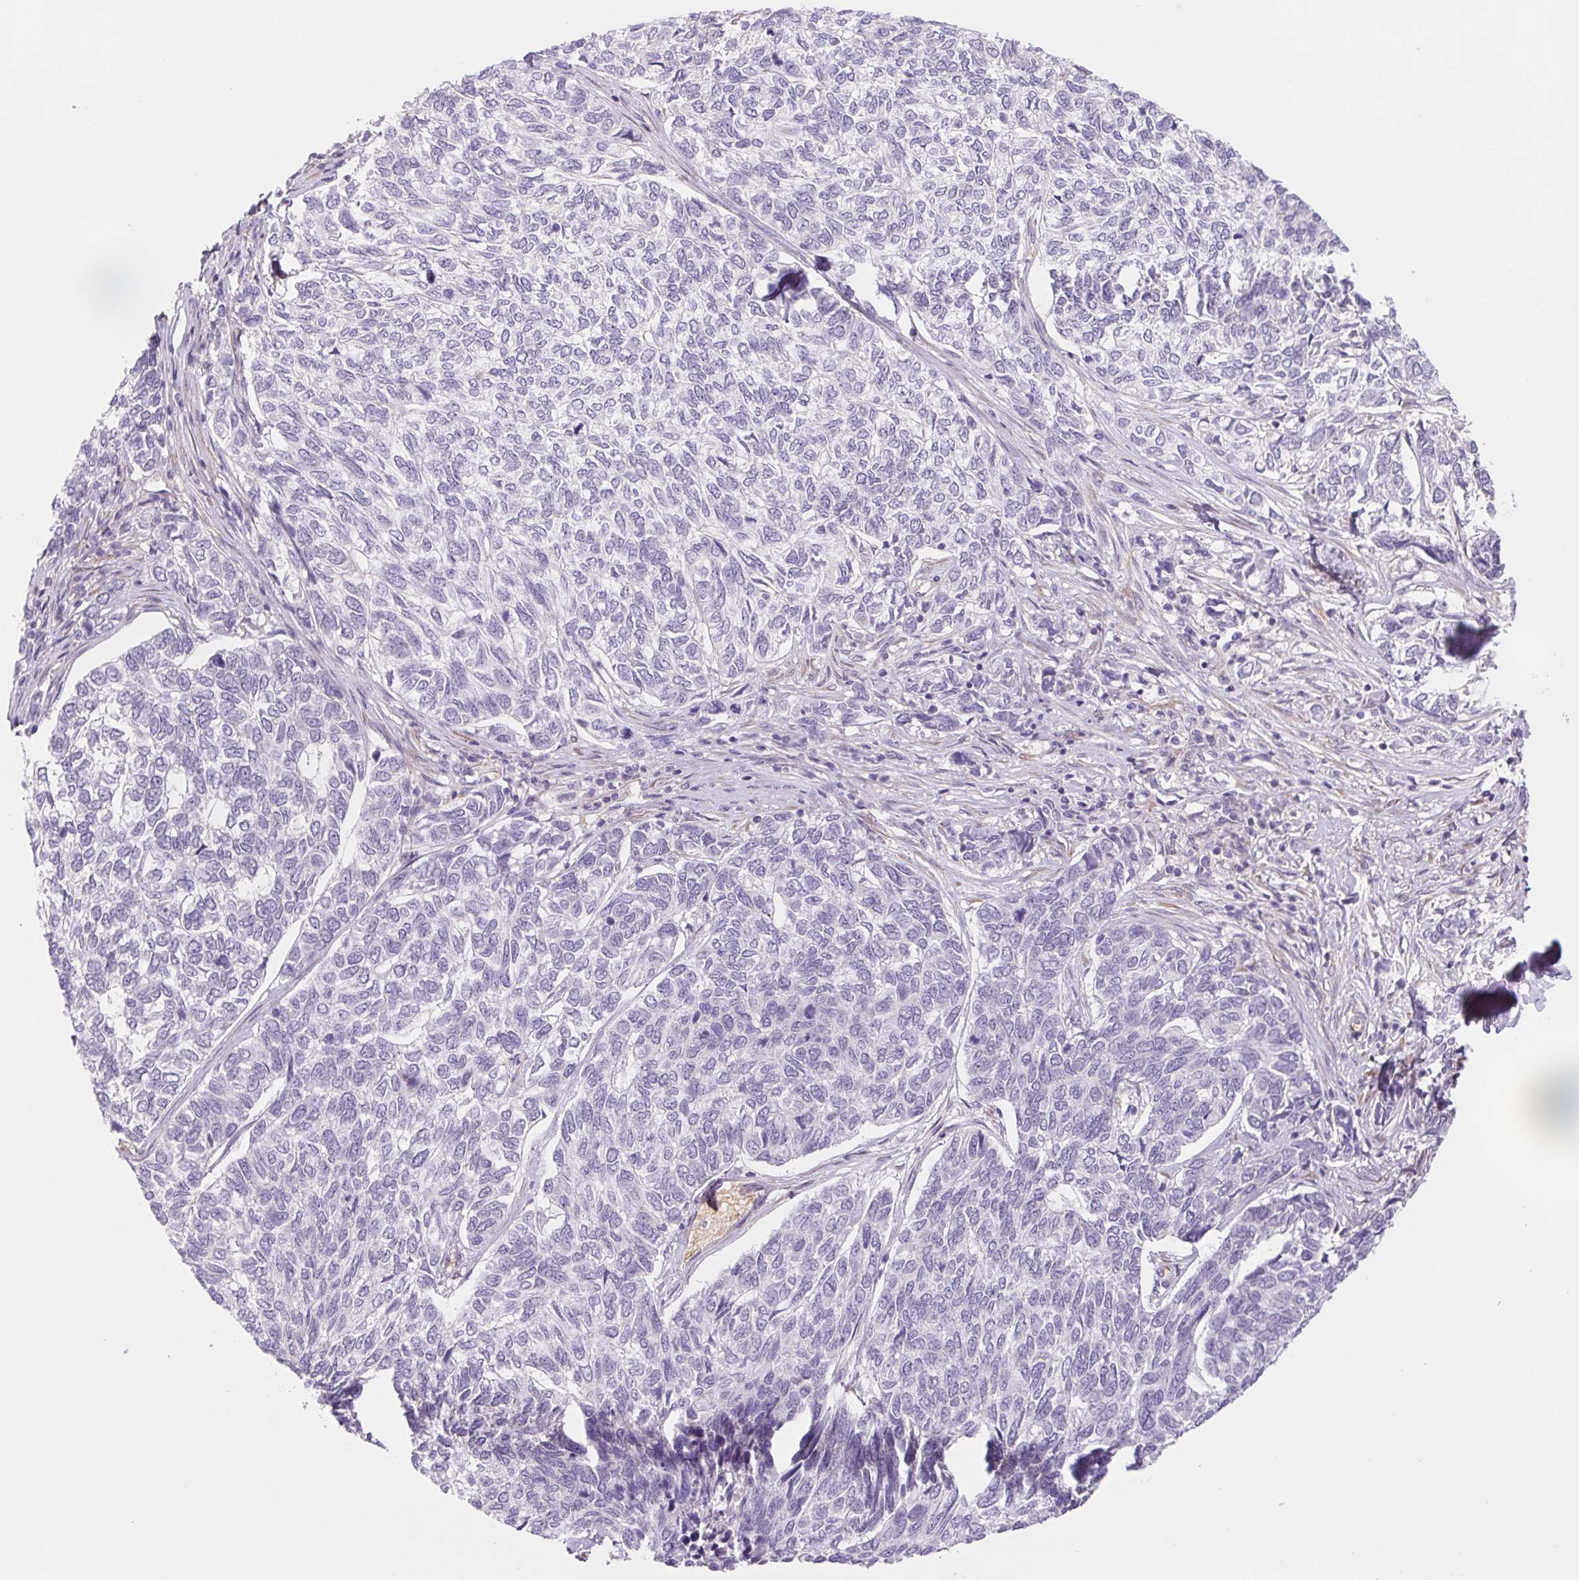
{"staining": {"intensity": "negative", "quantity": "none", "location": "none"}, "tissue": "skin cancer", "cell_type": "Tumor cells", "image_type": "cancer", "snomed": [{"axis": "morphology", "description": "Basal cell carcinoma"}, {"axis": "topography", "description": "Skin"}], "caption": "High power microscopy histopathology image of an immunohistochemistry (IHC) histopathology image of skin basal cell carcinoma, revealing no significant expression in tumor cells.", "gene": "IGFL3", "patient": {"sex": "female", "age": 65}}